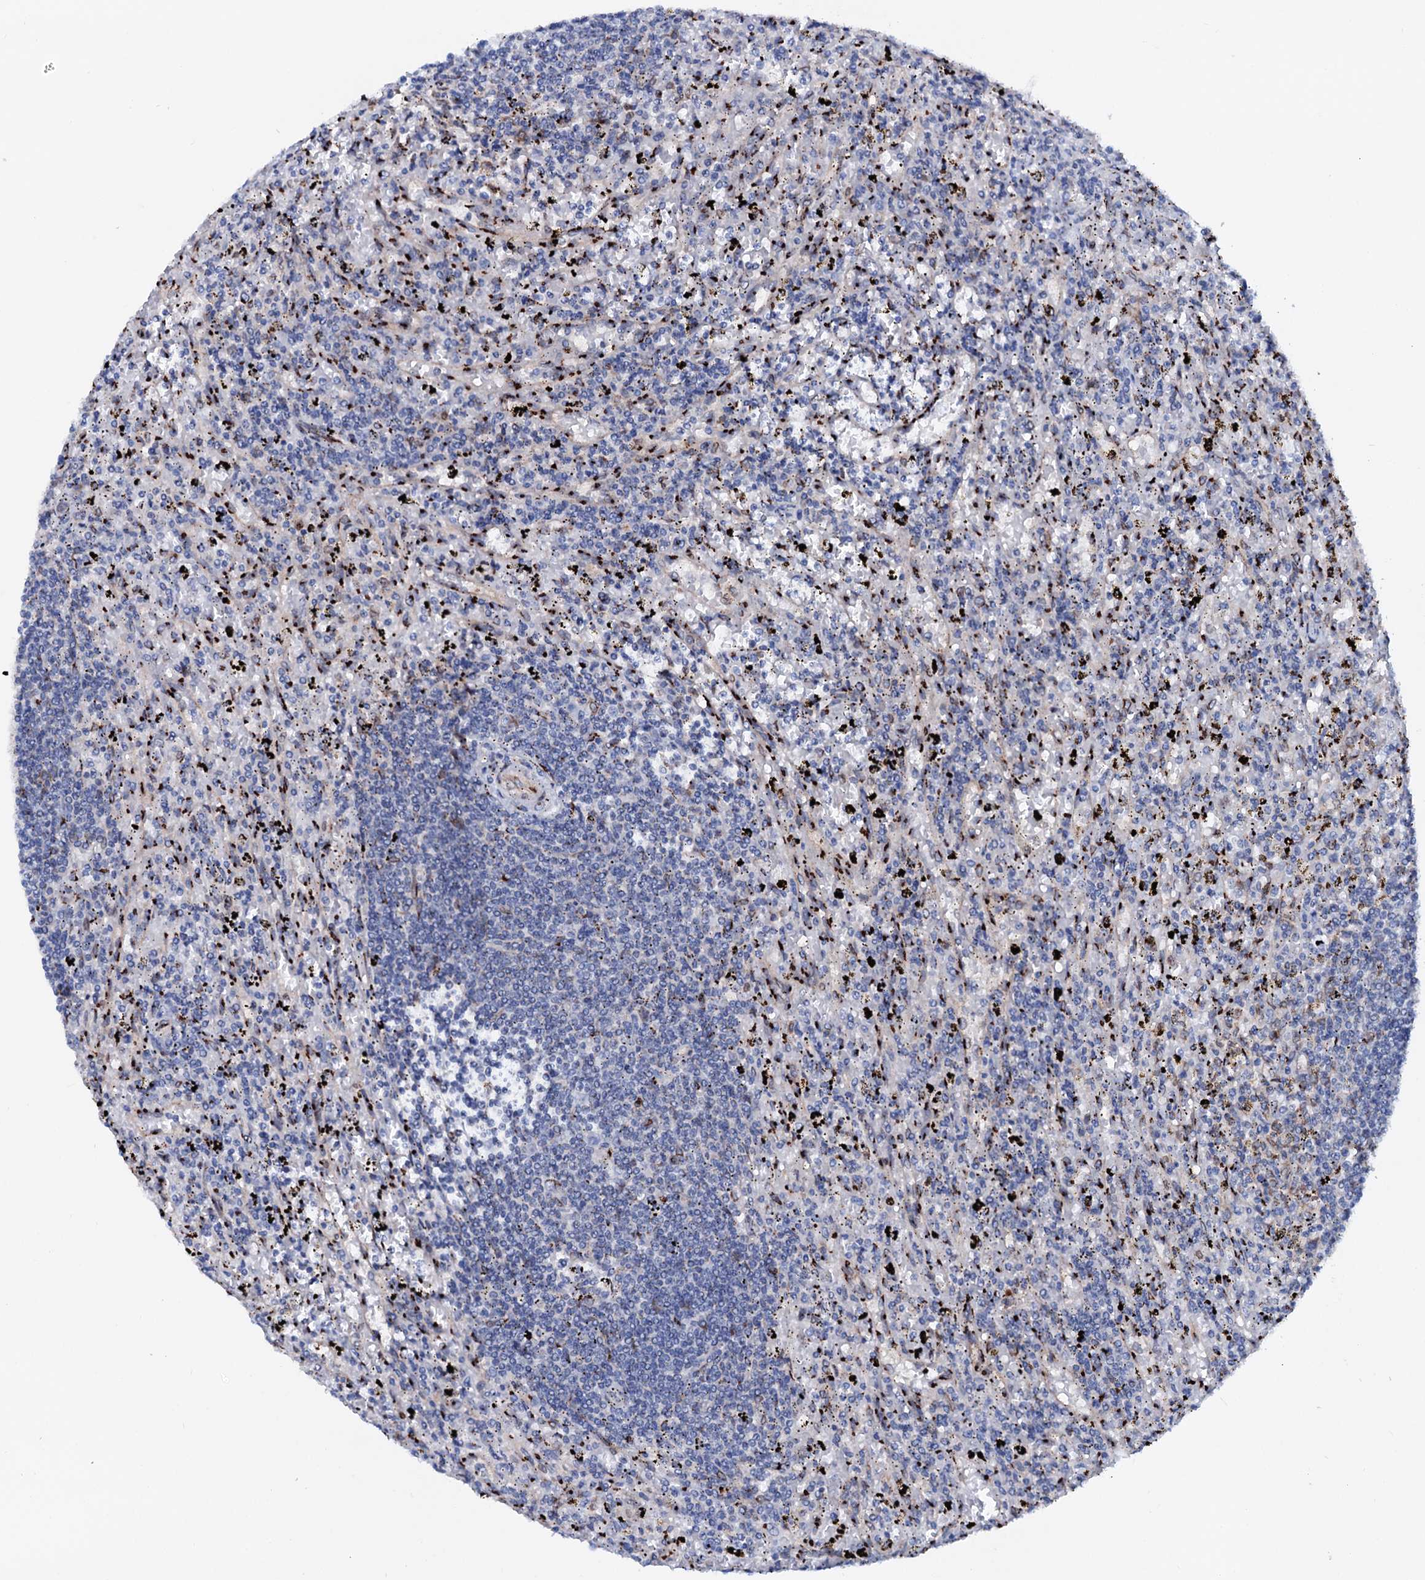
{"staining": {"intensity": "negative", "quantity": "none", "location": "none"}, "tissue": "lymphoma", "cell_type": "Tumor cells", "image_type": "cancer", "snomed": [{"axis": "morphology", "description": "Malignant lymphoma, non-Hodgkin's type, Low grade"}, {"axis": "topography", "description": "Spleen"}], "caption": "This is a photomicrograph of immunohistochemistry staining of malignant lymphoma, non-Hodgkin's type (low-grade), which shows no expression in tumor cells.", "gene": "TMCO3", "patient": {"sex": "male", "age": 76}}